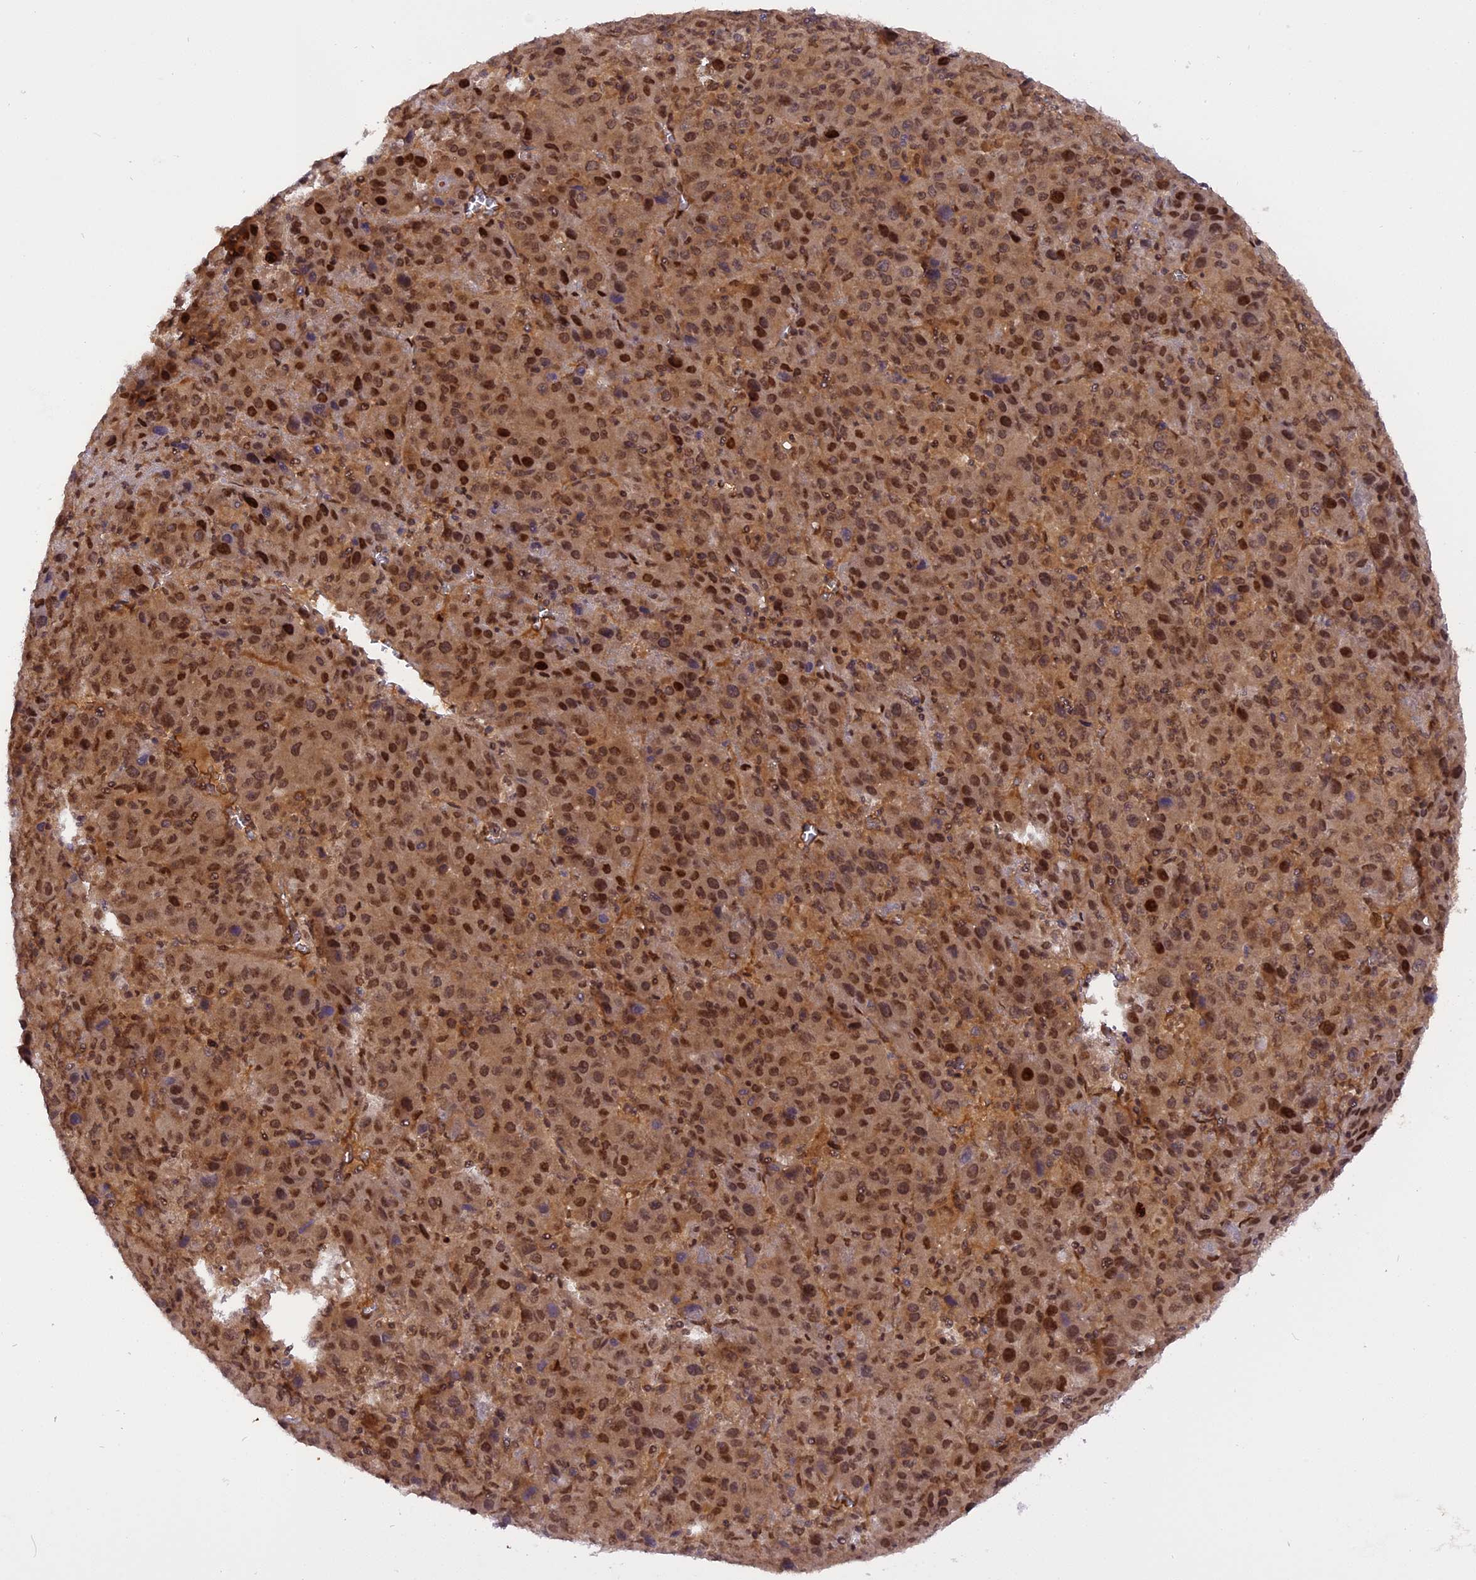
{"staining": {"intensity": "moderate", "quantity": ">75%", "location": "cytoplasmic/membranous,nuclear"}, "tissue": "liver cancer", "cell_type": "Tumor cells", "image_type": "cancer", "snomed": [{"axis": "morphology", "description": "Carcinoma, Hepatocellular, NOS"}, {"axis": "topography", "description": "Liver"}], "caption": "Tumor cells display medium levels of moderate cytoplasmic/membranous and nuclear positivity in approximately >75% of cells in human hepatocellular carcinoma (liver). The staining is performed using DAB brown chromogen to label protein expression. The nuclei are counter-stained blue using hematoxylin.", "gene": "RABGGTA", "patient": {"sex": "female", "age": 53}}